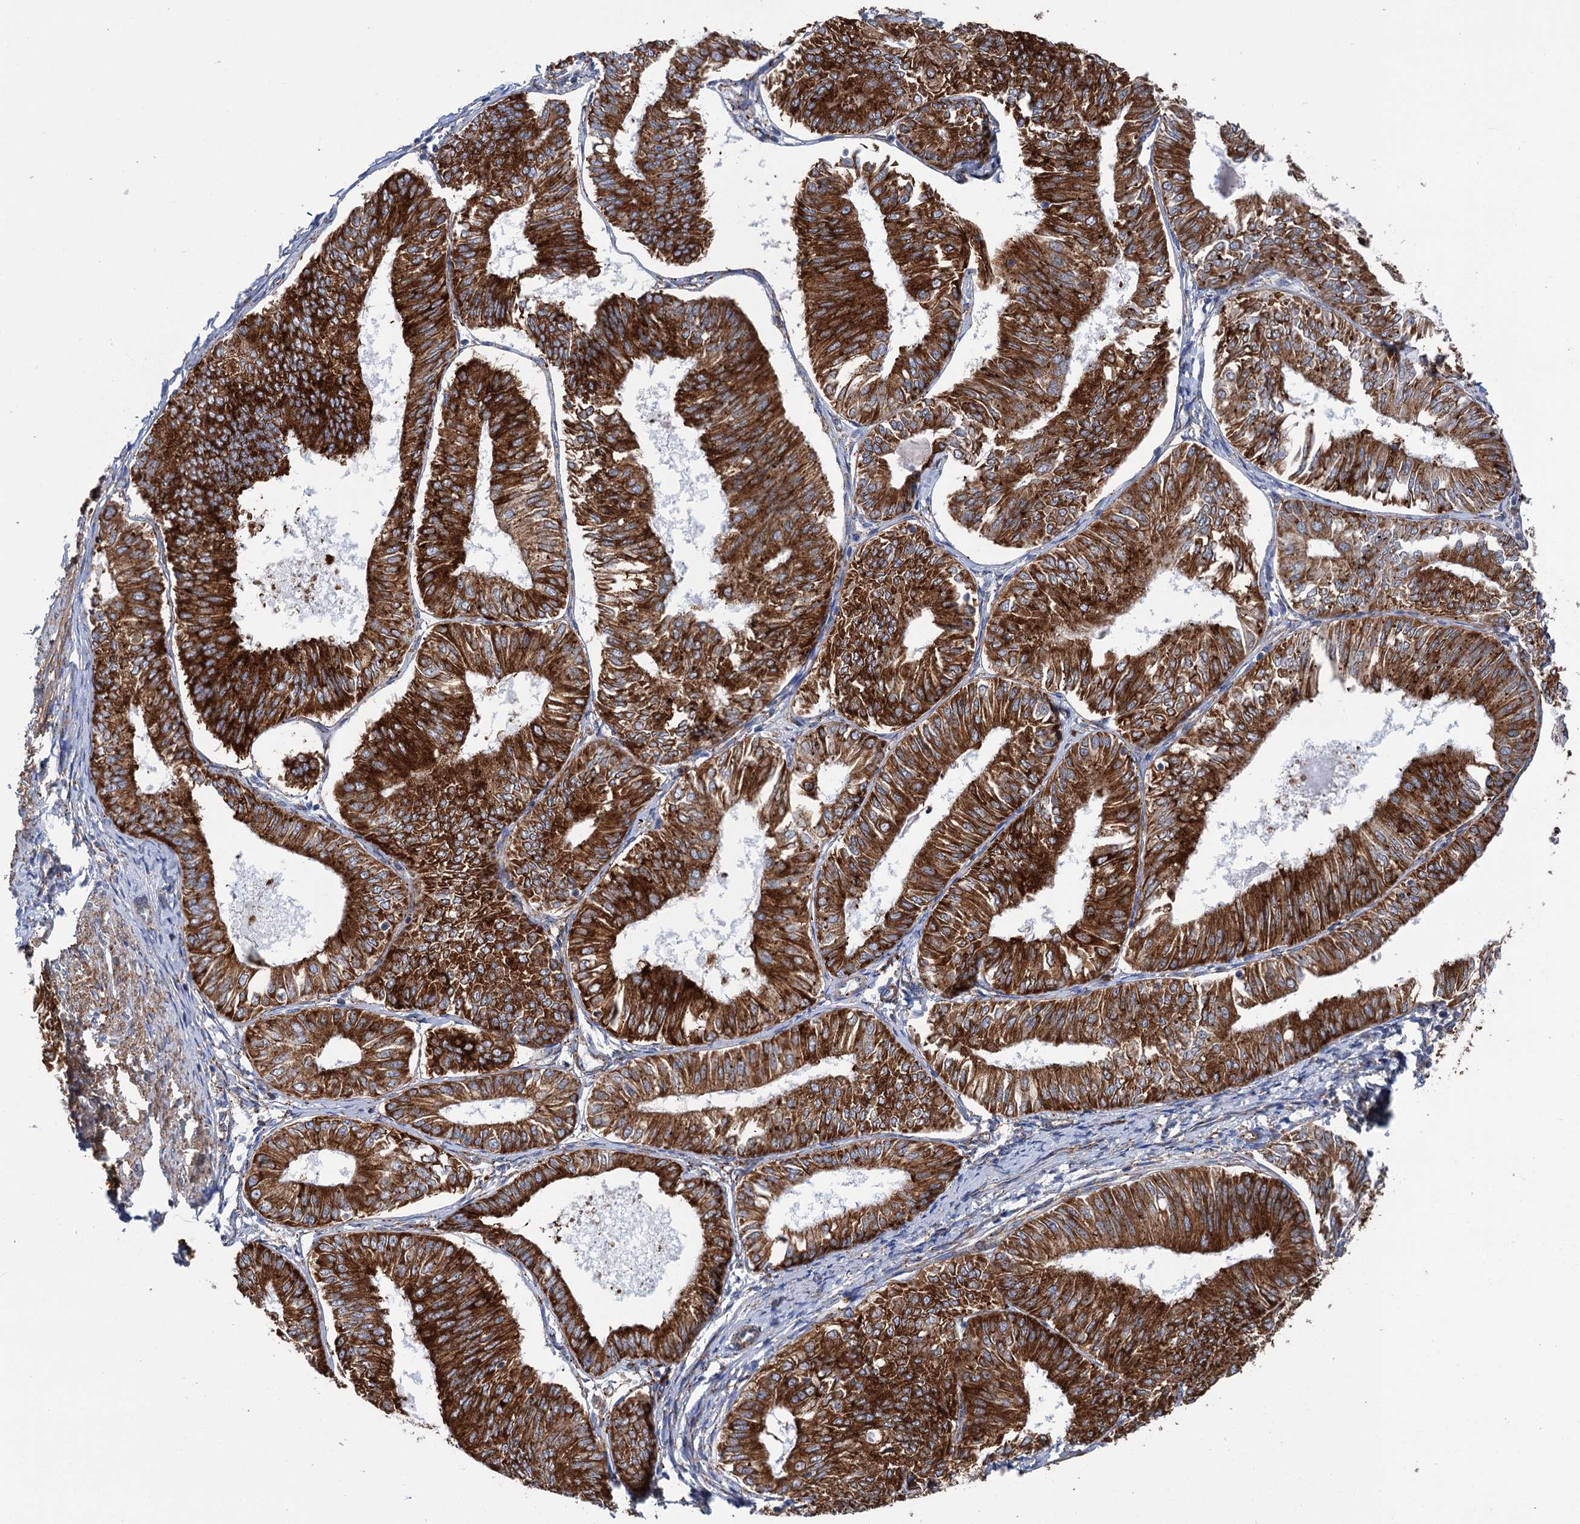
{"staining": {"intensity": "strong", "quantity": ">75%", "location": "cytoplasmic/membranous"}, "tissue": "endometrial cancer", "cell_type": "Tumor cells", "image_type": "cancer", "snomed": [{"axis": "morphology", "description": "Adenocarcinoma, NOS"}, {"axis": "topography", "description": "Endometrium"}], "caption": "Human endometrial adenocarcinoma stained for a protein (brown) demonstrates strong cytoplasmic/membranous positive positivity in about >75% of tumor cells.", "gene": "SHE", "patient": {"sex": "female", "age": 58}}